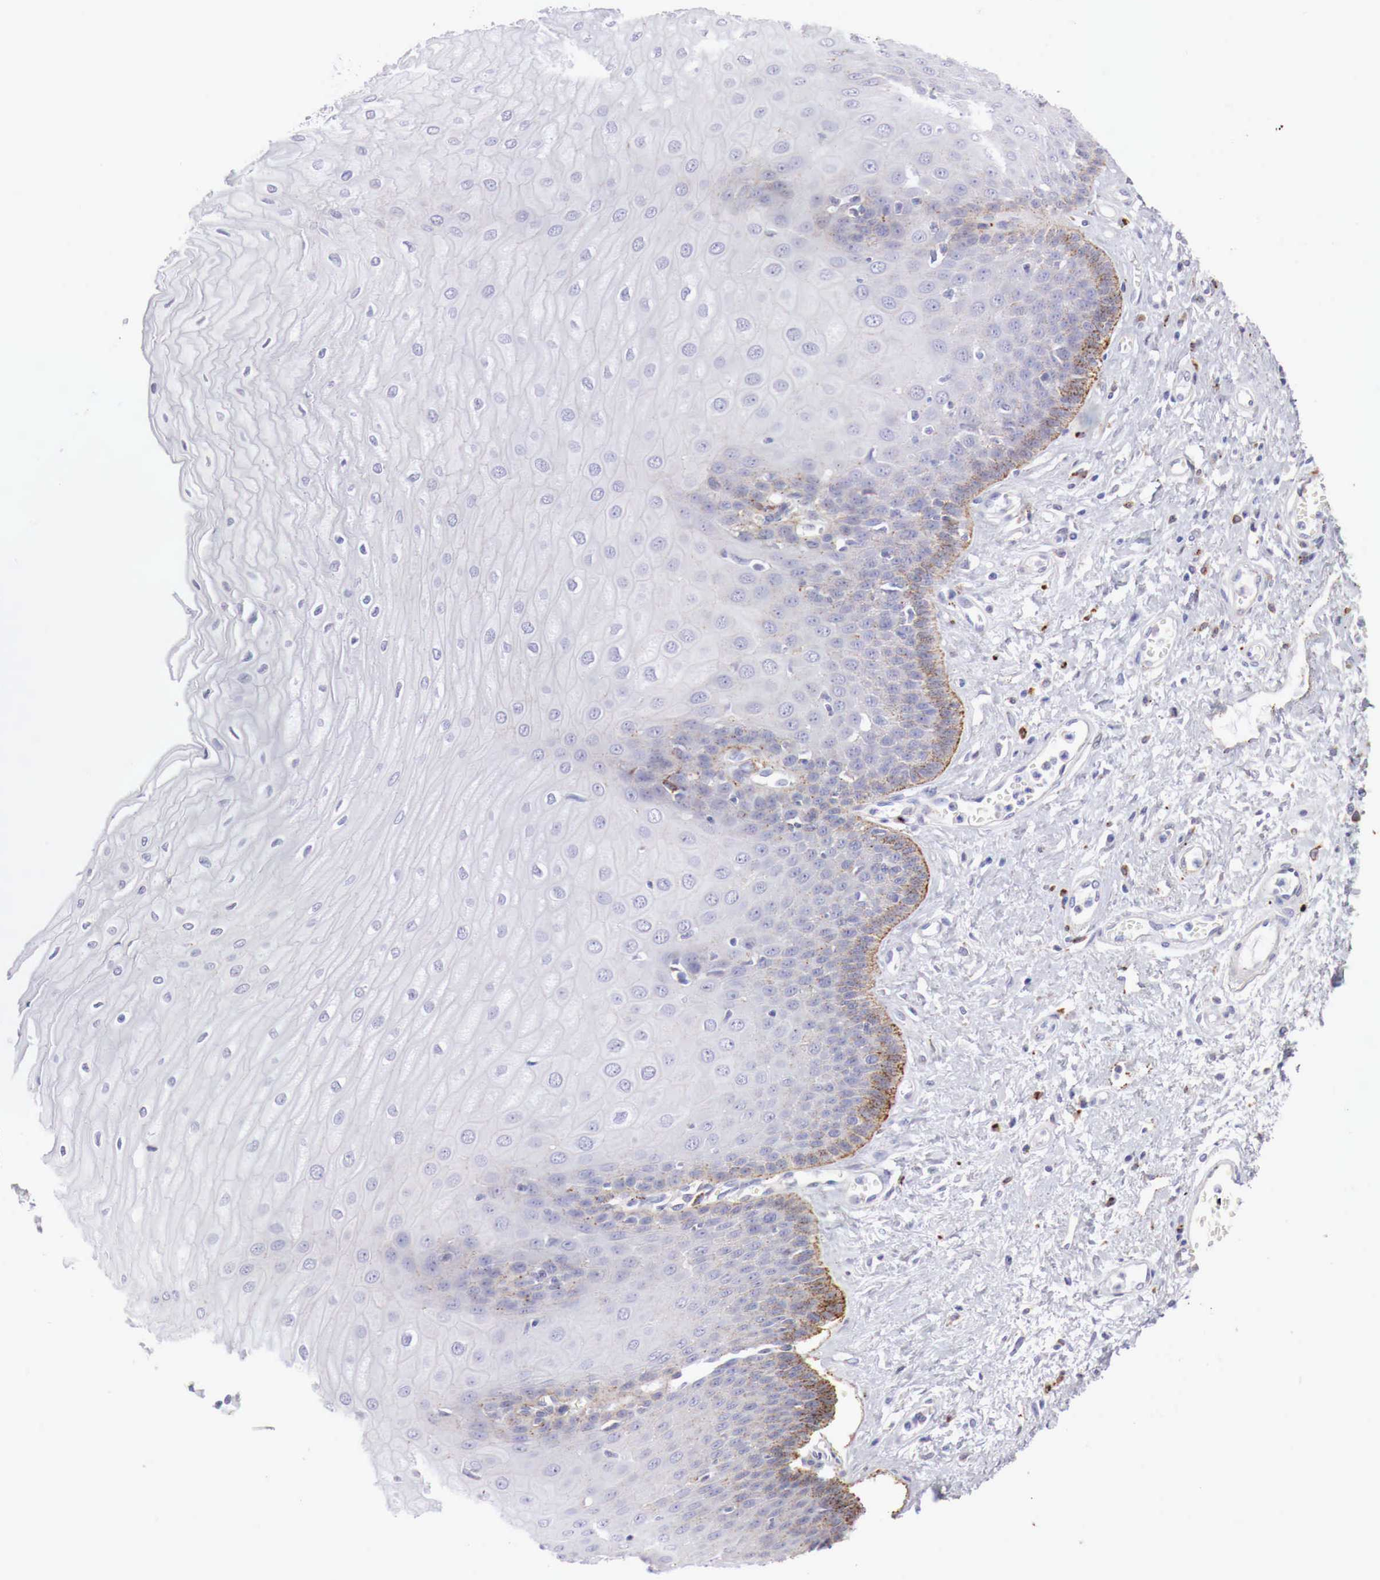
{"staining": {"intensity": "weak", "quantity": "<25%", "location": "cytoplasmic/membranous"}, "tissue": "esophagus", "cell_type": "Squamous epithelial cells", "image_type": "normal", "snomed": [{"axis": "morphology", "description": "Normal tissue, NOS"}, {"axis": "topography", "description": "Esophagus"}], "caption": "Squamous epithelial cells show no significant protein staining in unremarkable esophagus.", "gene": "GLA", "patient": {"sex": "male", "age": 65}}